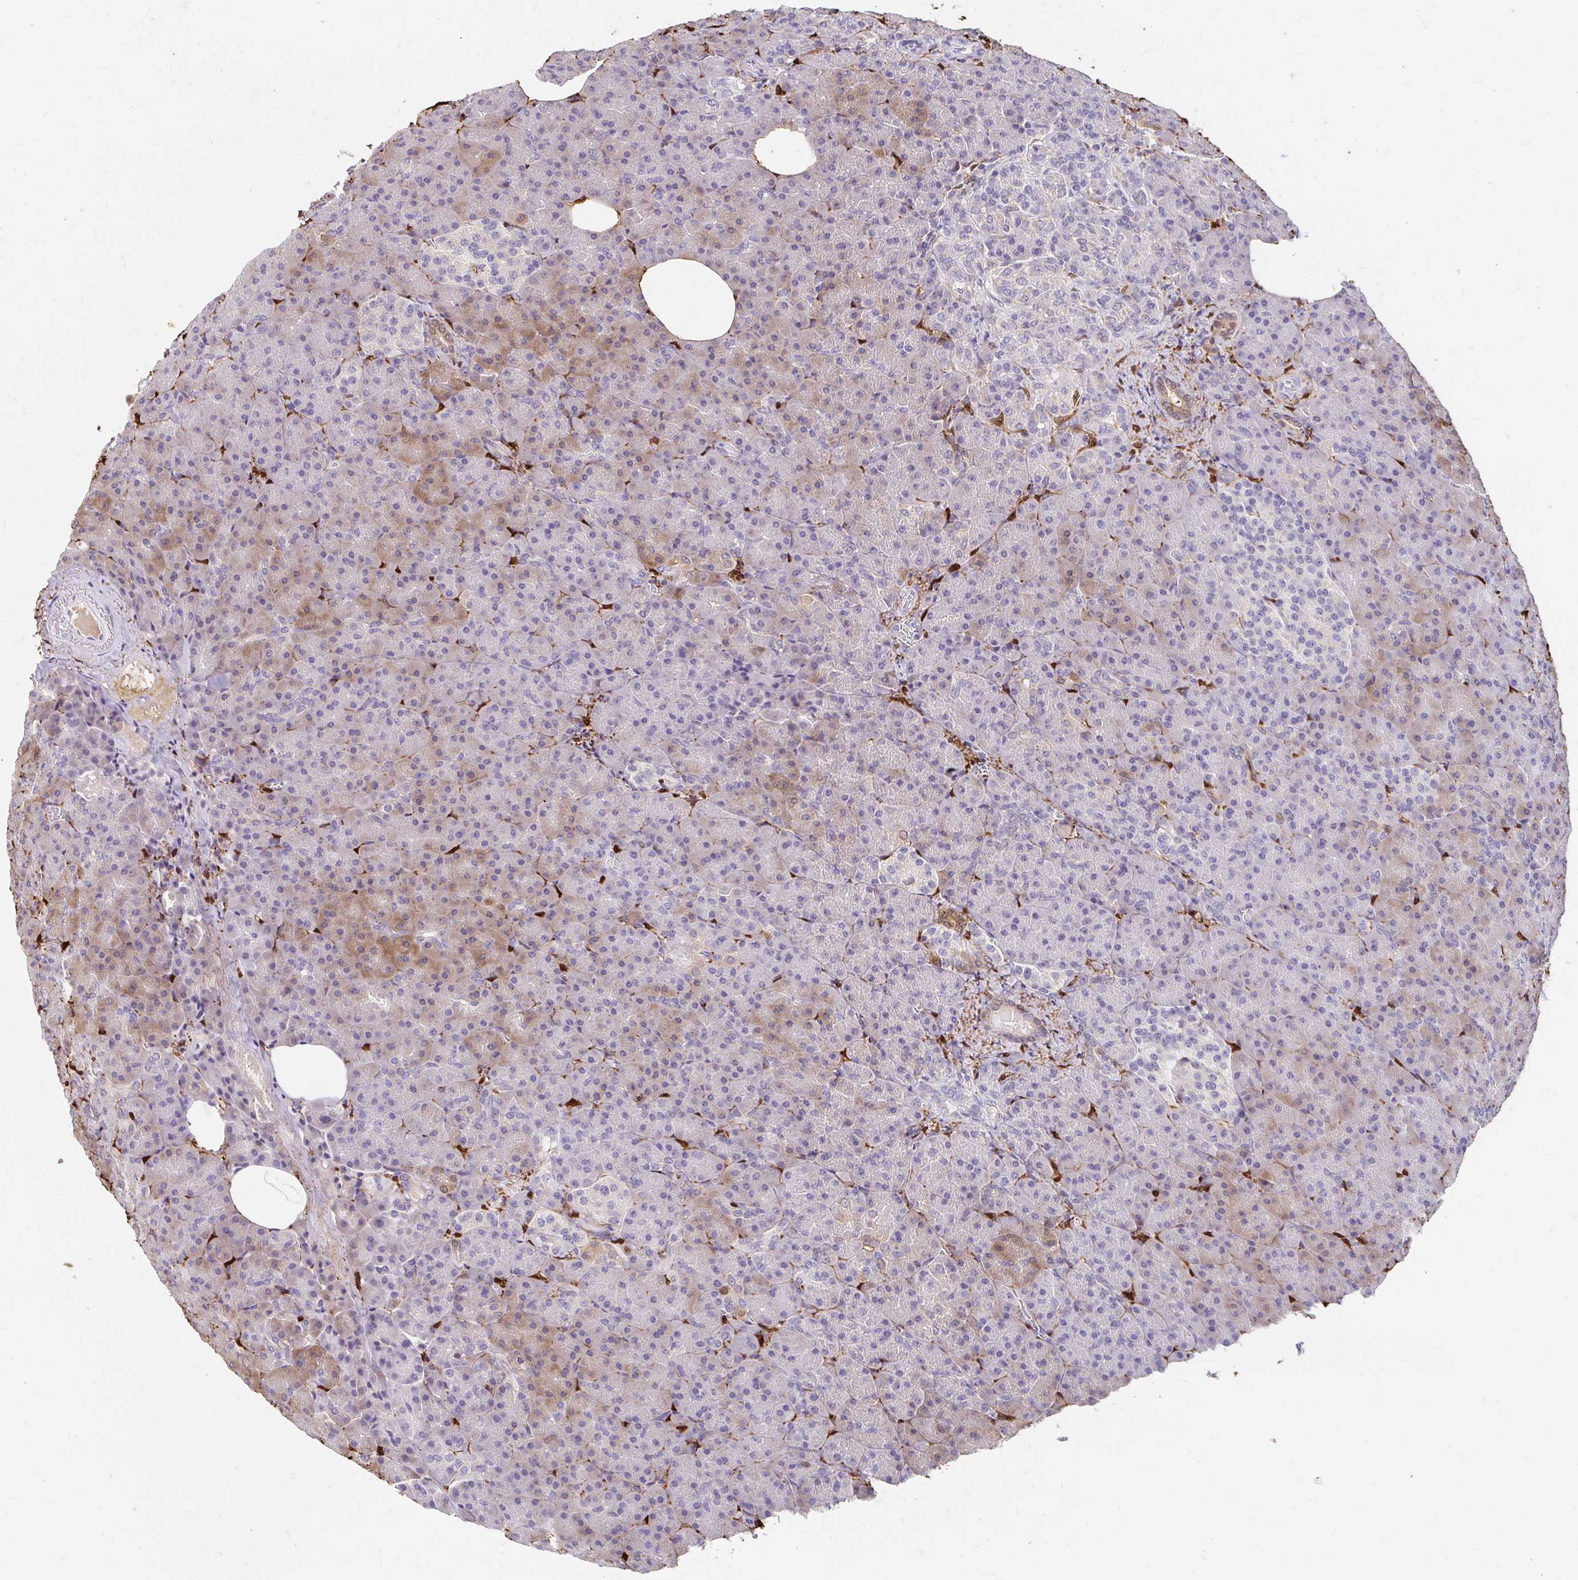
{"staining": {"intensity": "weak", "quantity": "<25%", "location": "cytoplasmic/membranous"}, "tissue": "pancreas", "cell_type": "Exocrine glandular cells", "image_type": "normal", "snomed": [{"axis": "morphology", "description": "Normal tissue, NOS"}, {"axis": "topography", "description": "Pancreas"}], "caption": "This is a photomicrograph of immunohistochemistry staining of benign pancreas, which shows no staining in exocrine glandular cells.", "gene": "ADH1A", "patient": {"sex": "female", "age": 74}}